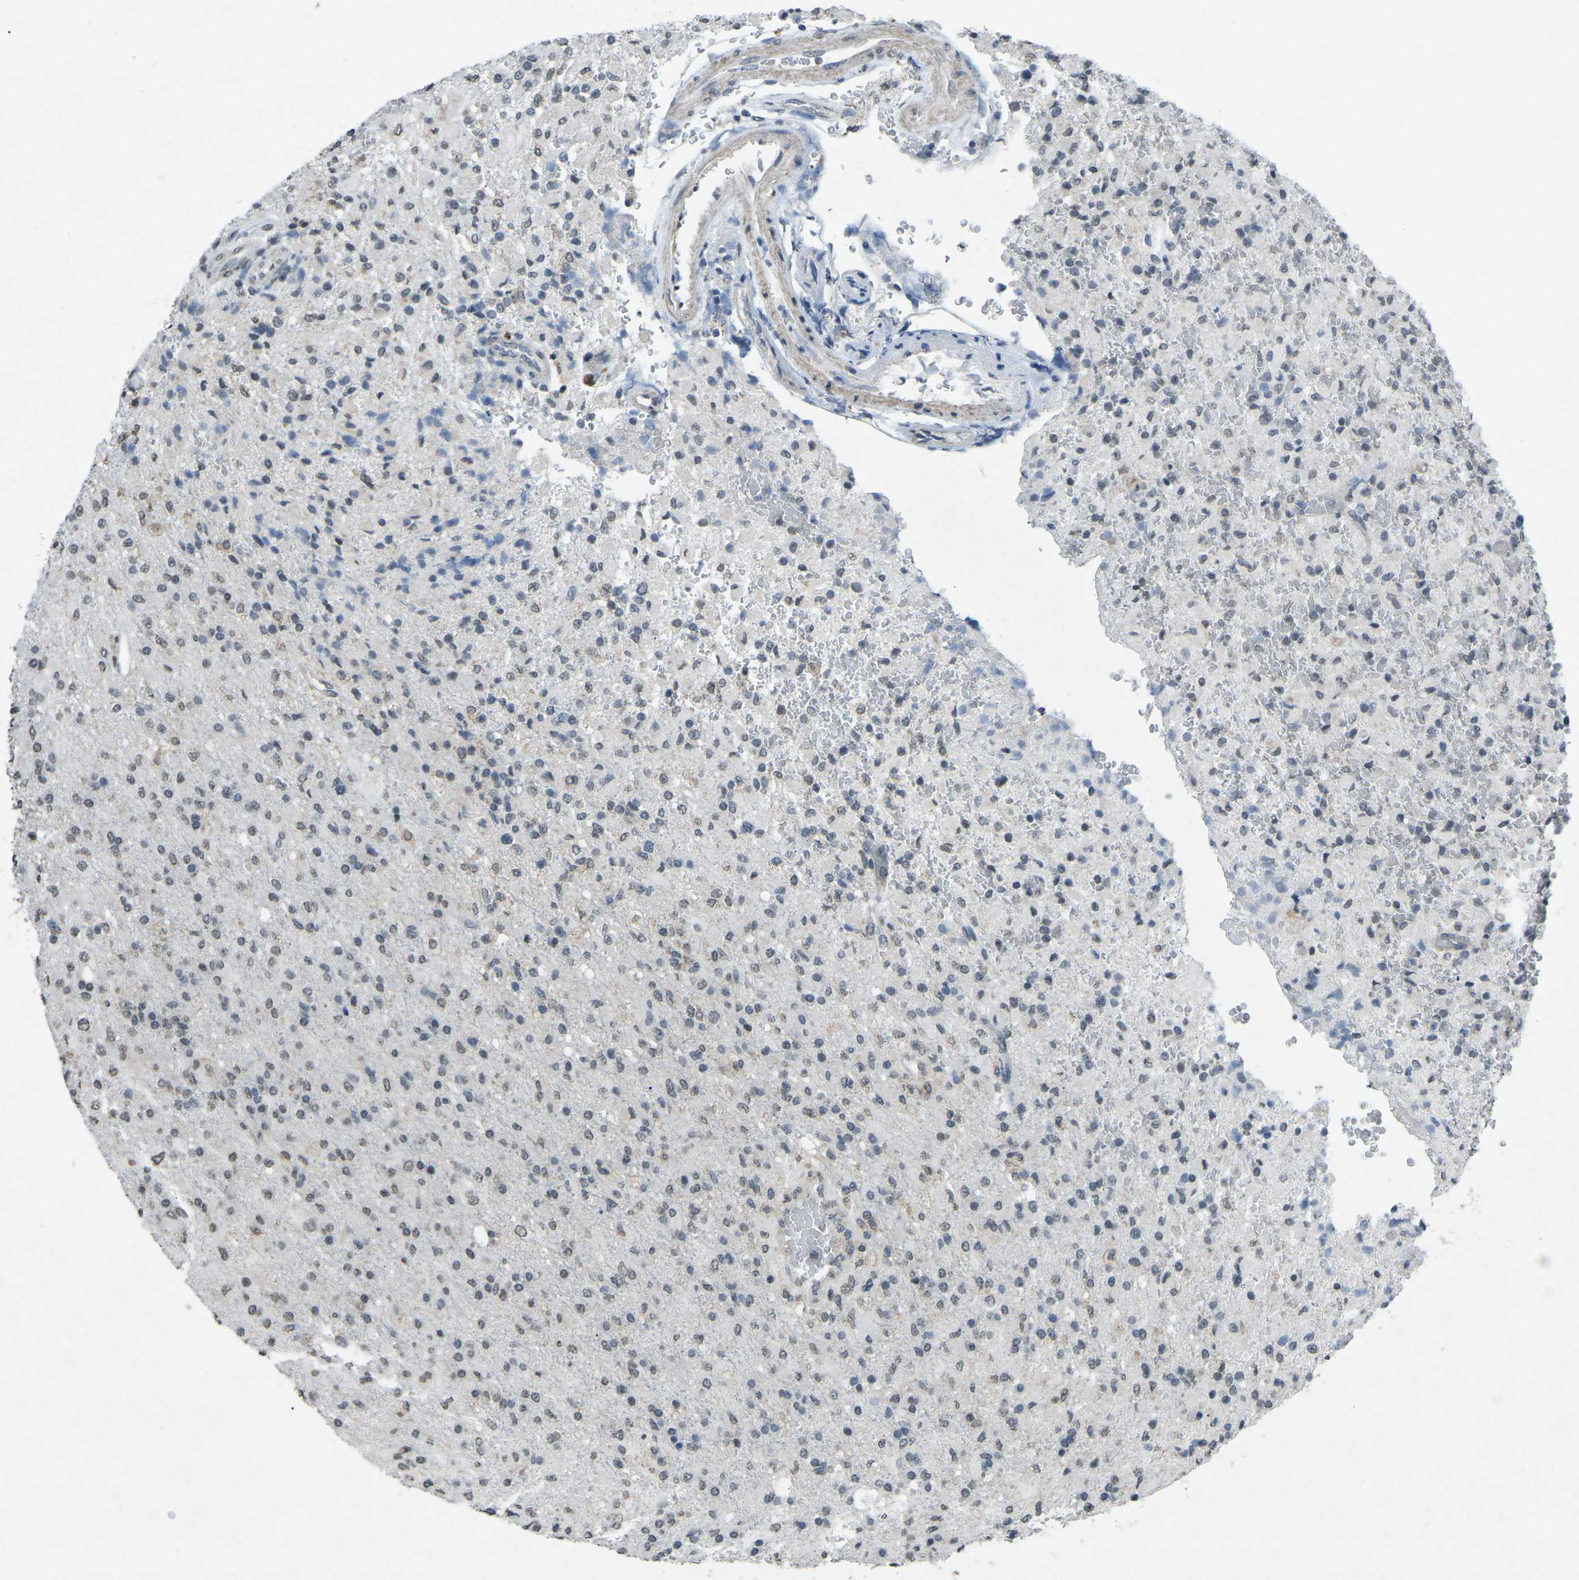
{"staining": {"intensity": "weak", "quantity": "25%-75%", "location": "nuclear"}, "tissue": "glioma", "cell_type": "Tumor cells", "image_type": "cancer", "snomed": [{"axis": "morphology", "description": "Glioma, malignant, High grade"}, {"axis": "topography", "description": "Brain"}], "caption": "High-power microscopy captured an IHC image of glioma, revealing weak nuclear staining in approximately 25%-75% of tumor cells.", "gene": "TFR2", "patient": {"sex": "male", "age": 71}}